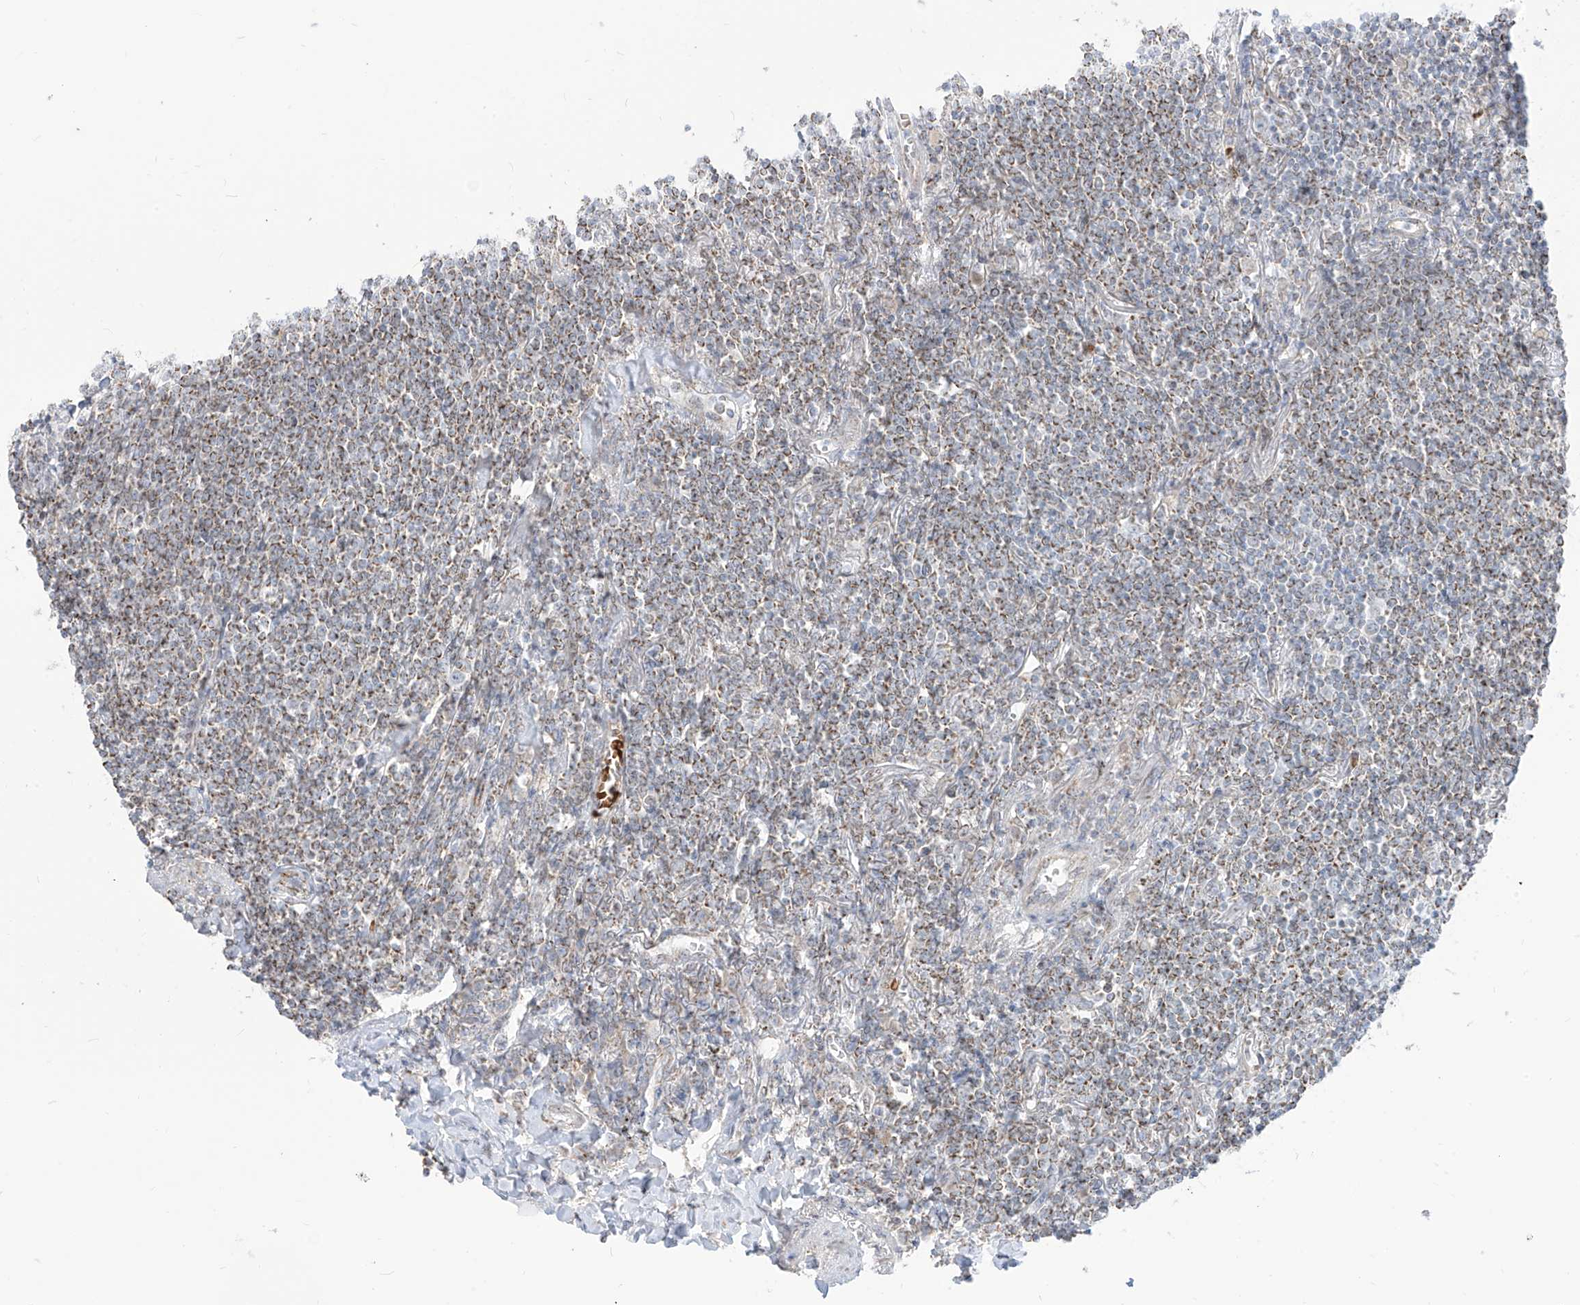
{"staining": {"intensity": "weak", "quantity": ">75%", "location": "cytoplasmic/membranous"}, "tissue": "lymphoma", "cell_type": "Tumor cells", "image_type": "cancer", "snomed": [{"axis": "morphology", "description": "Malignant lymphoma, non-Hodgkin's type, Low grade"}, {"axis": "topography", "description": "Lung"}], "caption": "Human malignant lymphoma, non-Hodgkin's type (low-grade) stained for a protein (brown) displays weak cytoplasmic/membranous positive staining in approximately >75% of tumor cells.", "gene": "ARHGEF40", "patient": {"sex": "female", "age": 71}}